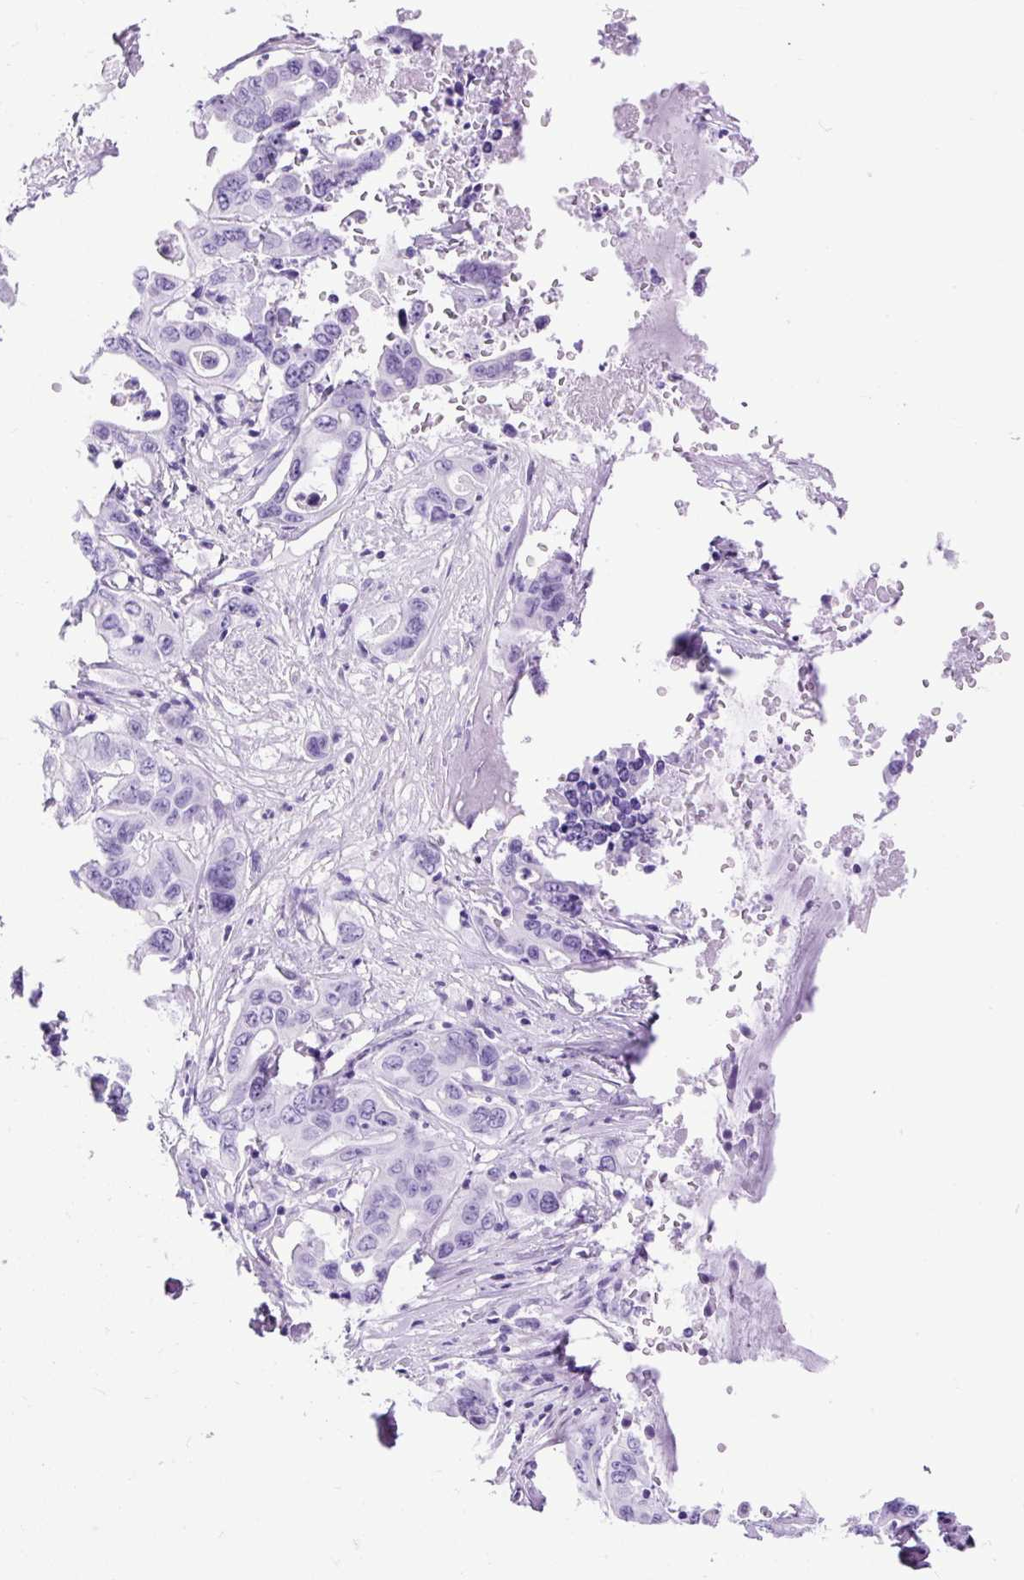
{"staining": {"intensity": "negative", "quantity": "none", "location": "none"}, "tissue": "lung cancer", "cell_type": "Tumor cells", "image_type": "cancer", "snomed": [{"axis": "morphology", "description": "Adenocarcinoma, NOS"}, {"axis": "topography", "description": "Lung"}], "caption": "DAB immunohistochemical staining of lung cancer (adenocarcinoma) demonstrates no significant positivity in tumor cells.", "gene": "CEL", "patient": {"sex": "female", "age": 60}}